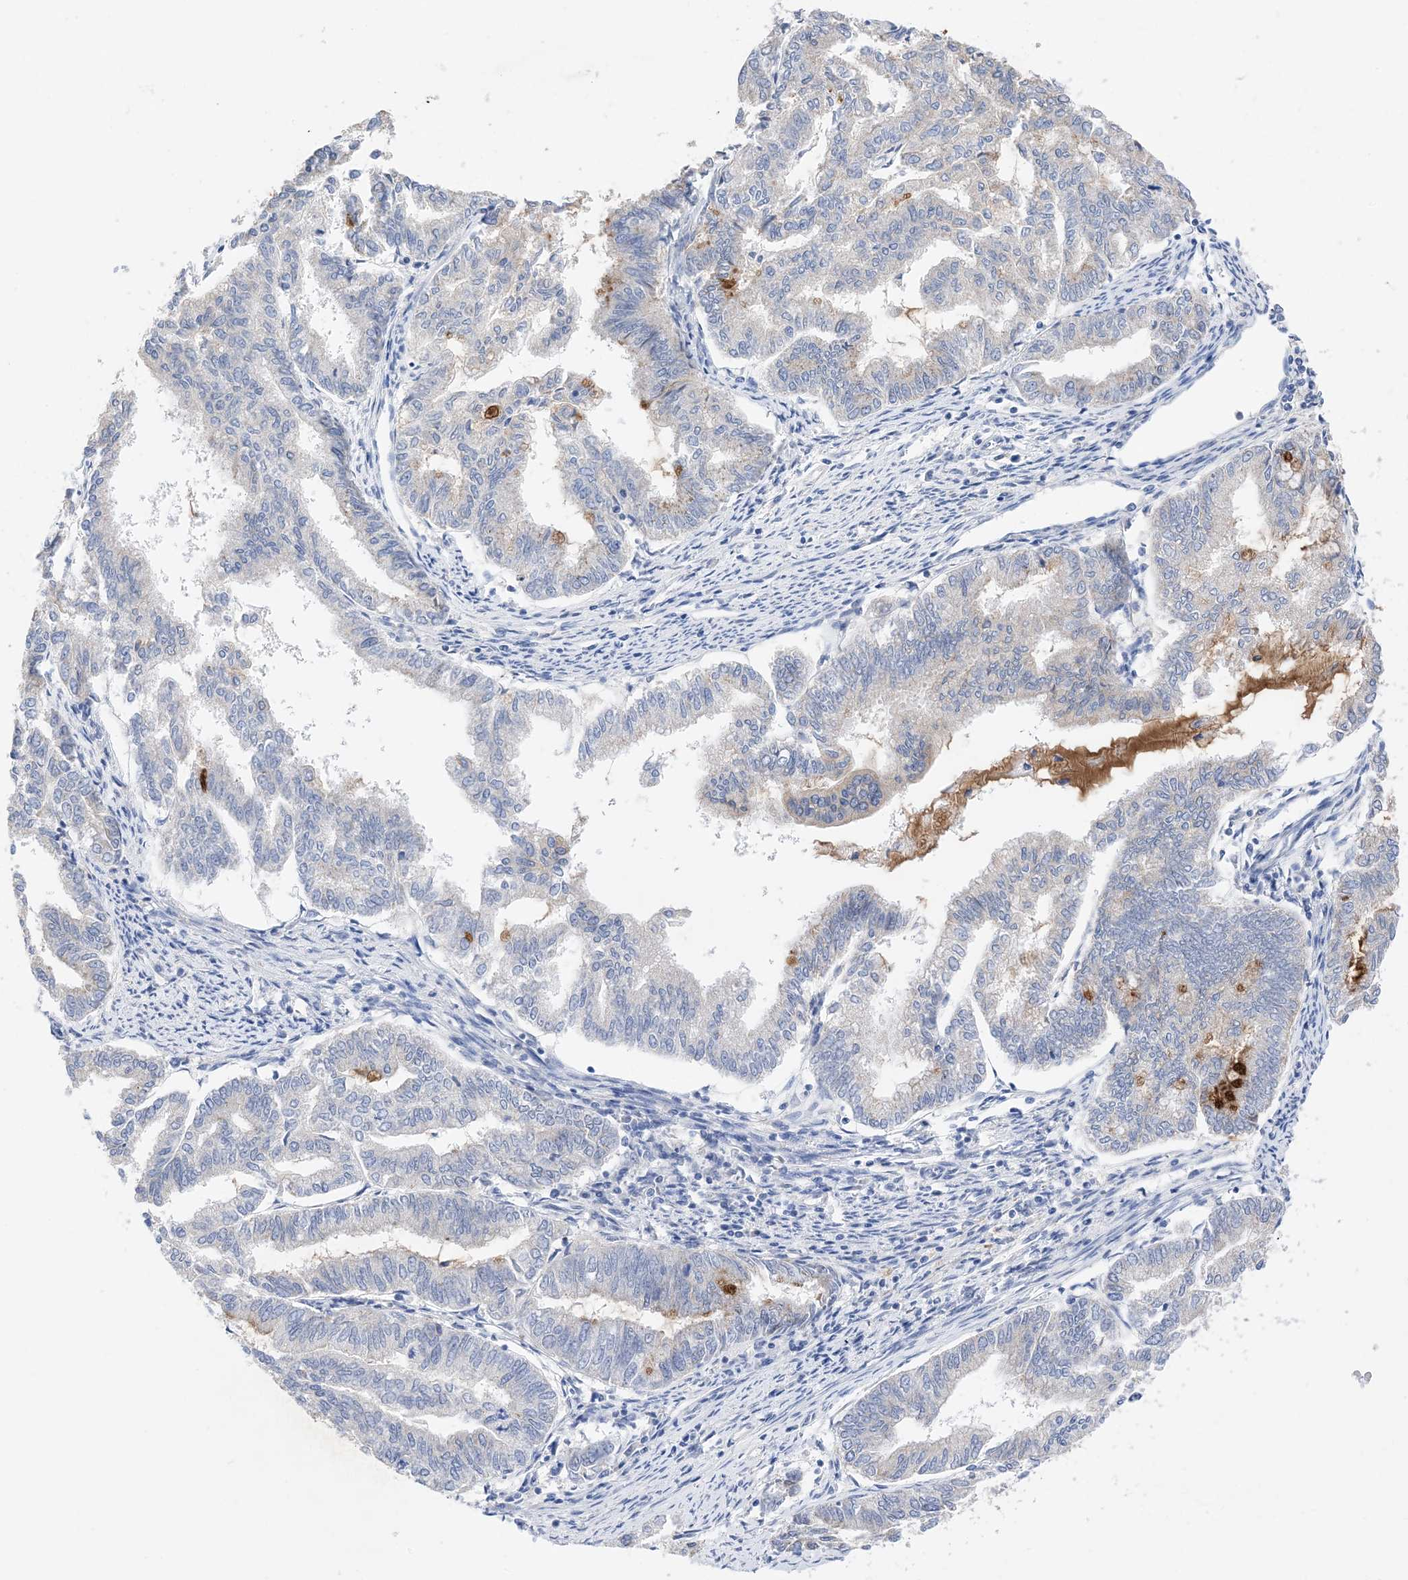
{"staining": {"intensity": "negative", "quantity": "none", "location": "none"}, "tissue": "endometrial cancer", "cell_type": "Tumor cells", "image_type": "cancer", "snomed": [{"axis": "morphology", "description": "Adenocarcinoma, NOS"}, {"axis": "topography", "description": "Endometrium"}], "caption": "Tumor cells show no significant expression in endometrial adenocarcinoma. The staining is performed using DAB brown chromogen with nuclei counter-stained in using hematoxylin.", "gene": "PLK4", "patient": {"sex": "female", "age": 79}}